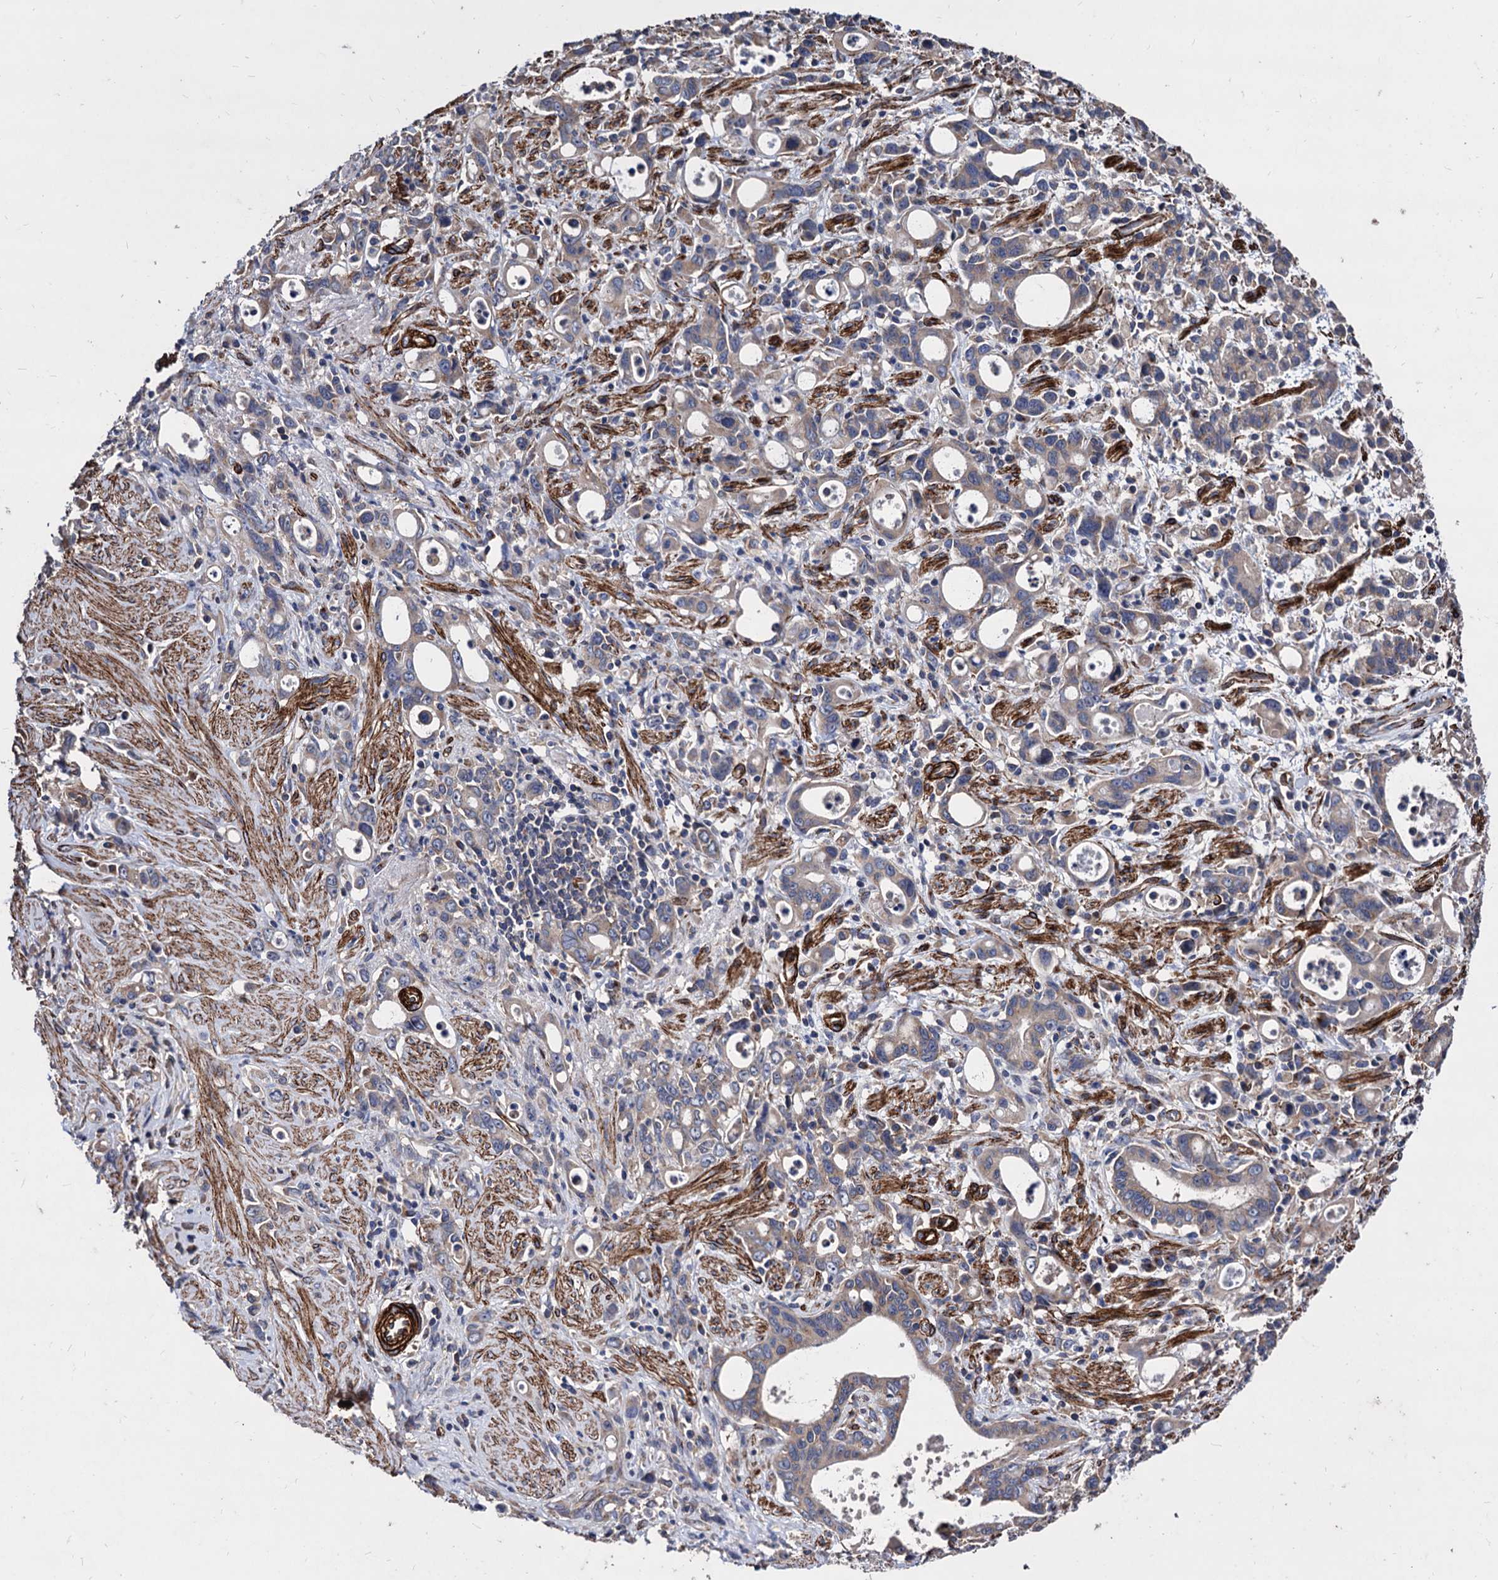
{"staining": {"intensity": "moderate", "quantity": "25%-75%", "location": "cytoplasmic/membranous"}, "tissue": "stomach cancer", "cell_type": "Tumor cells", "image_type": "cancer", "snomed": [{"axis": "morphology", "description": "Adenocarcinoma, NOS"}, {"axis": "topography", "description": "Stomach, lower"}], "caption": "Immunohistochemical staining of human stomach cancer (adenocarcinoma) displays medium levels of moderate cytoplasmic/membranous positivity in approximately 25%-75% of tumor cells. Immunohistochemistry (ihc) stains the protein in brown and the nuclei are stained blue.", "gene": "WDR11", "patient": {"sex": "female", "age": 43}}